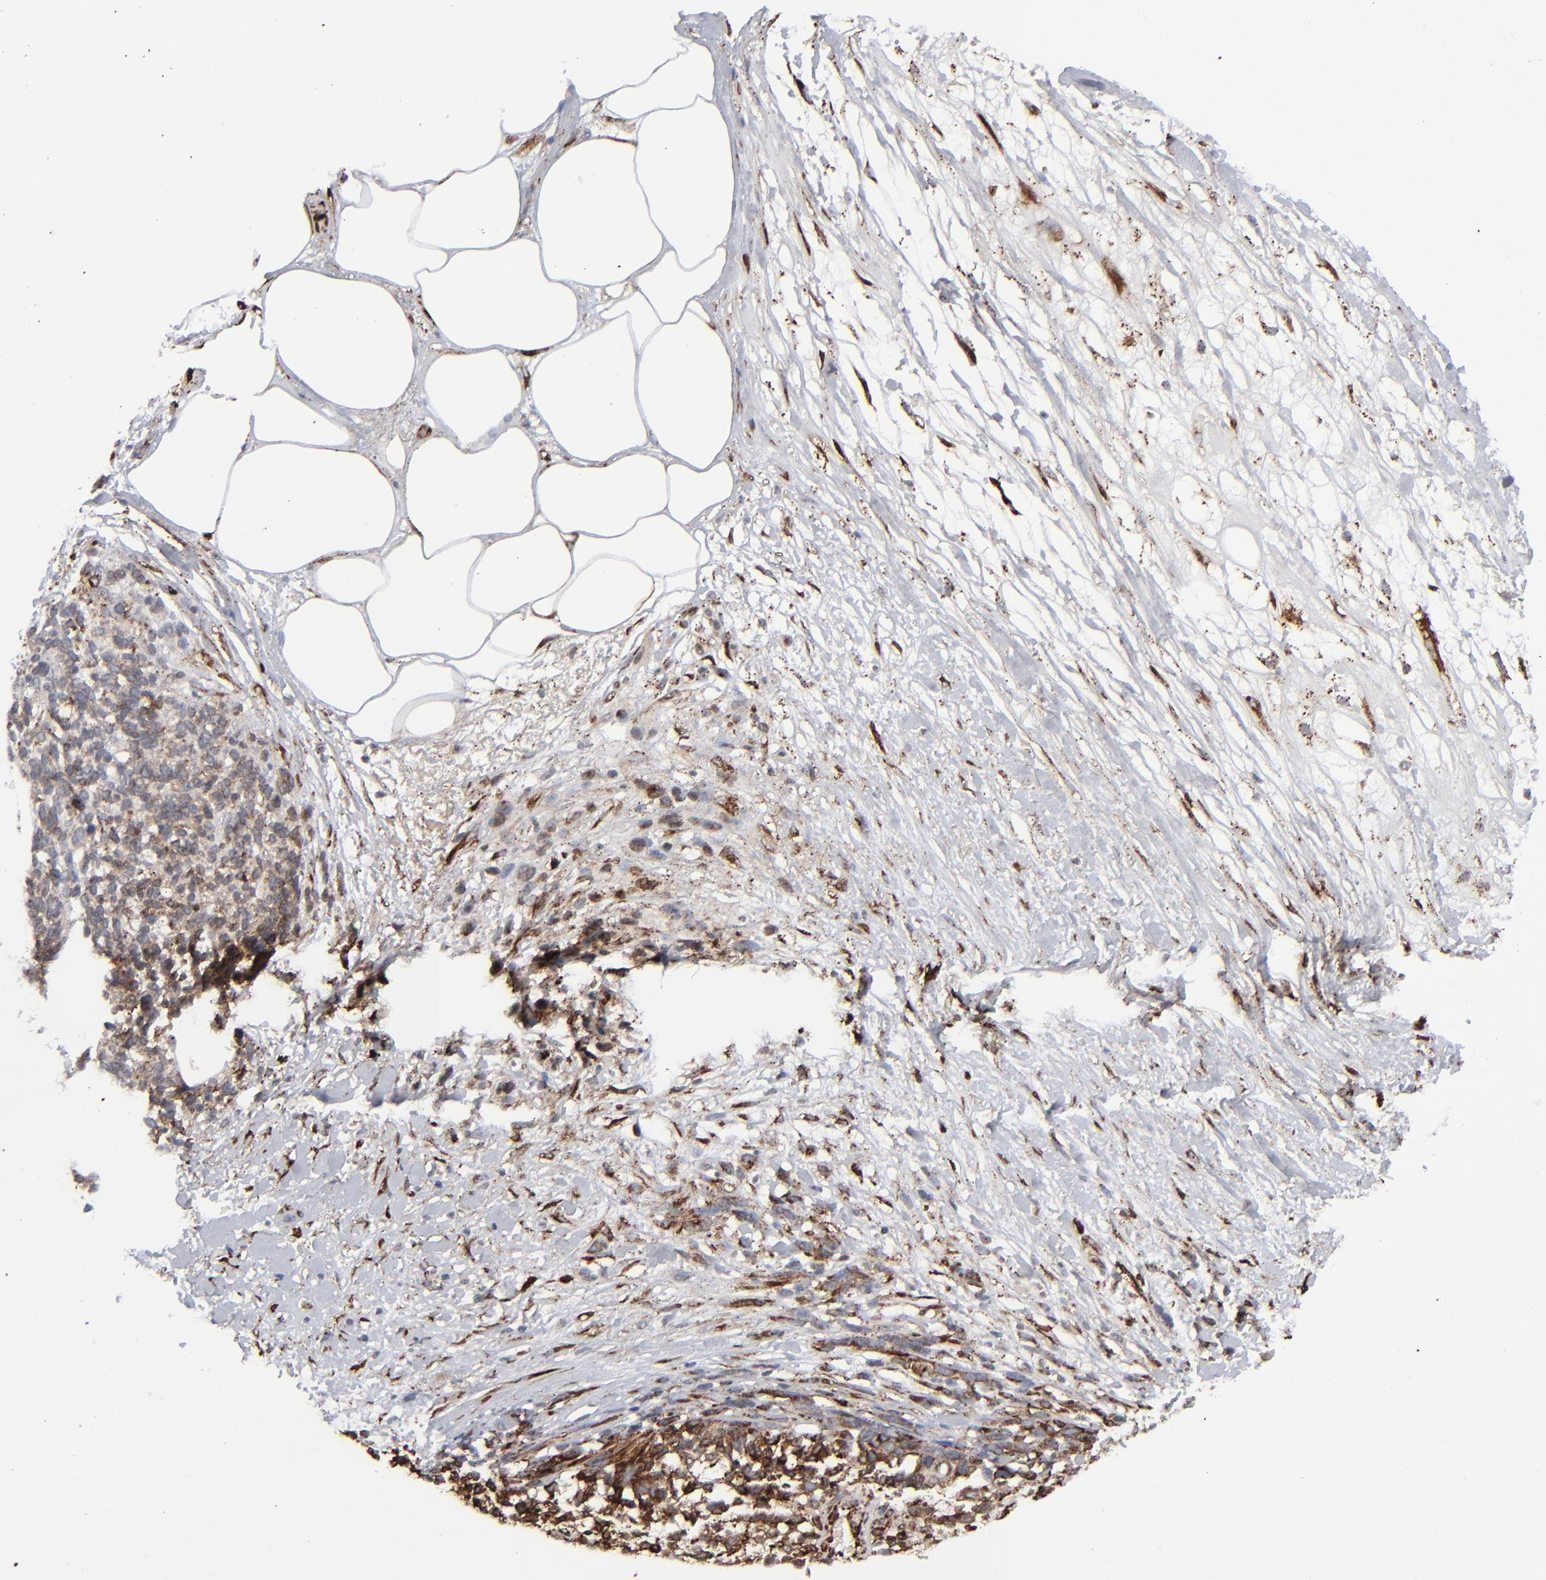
{"staining": {"intensity": "strong", "quantity": ">75%", "location": "cytoplasmic/membranous"}, "tissue": "melanoma", "cell_type": "Tumor cells", "image_type": "cancer", "snomed": [{"axis": "morphology", "description": "Malignant melanoma, NOS"}, {"axis": "topography", "description": "Skin"}], "caption": "Immunohistochemical staining of human malignant melanoma demonstrates strong cytoplasmic/membranous protein expression in approximately >75% of tumor cells. (DAB IHC with brightfield microscopy, high magnification).", "gene": "SPARC", "patient": {"sex": "female", "age": 85}}